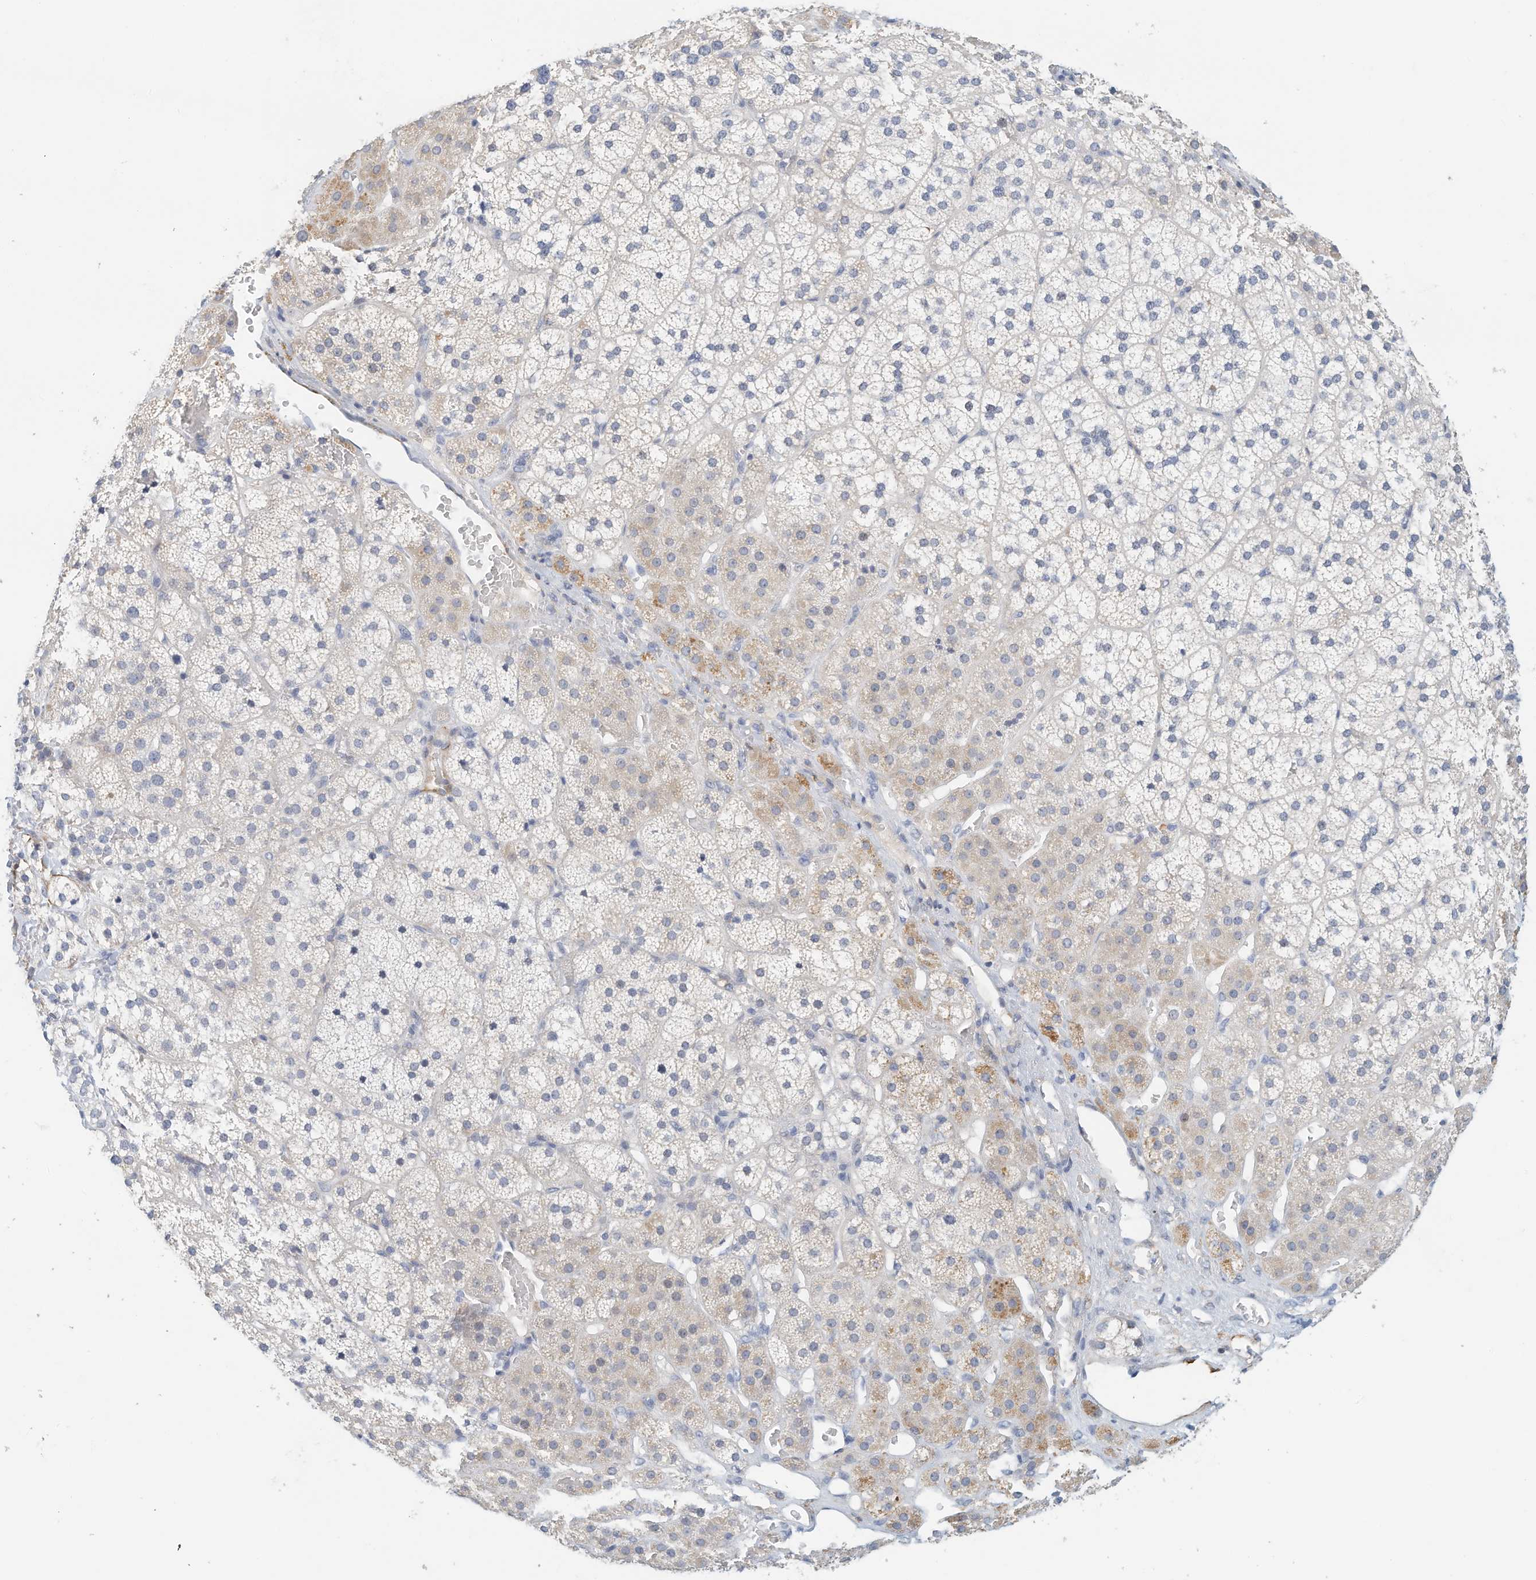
{"staining": {"intensity": "moderate", "quantity": "<25%", "location": "cytoplasmic/membranous"}, "tissue": "adrenal gland", "cell_type": "Glandular cells", "image_type": "normal", "snomed": [{"axis": "morphology", "description": "Normal tissue, NOS"}, {"axis": "topography", "description": "Adrenal gland"}], "caption": "A low amount of moderate cytoplasmic/membranous staining is seen in approximately <25% of glandular cells in normal adrenal gland. The staining was performed using DAB (3,3'-diaminobenzidine), with brown indicating positive protein expression. Nuclei are stained blue with hematoxylin.", "gene": "ARHGAP28", "patient": {"sex": "female", "age": 44}}